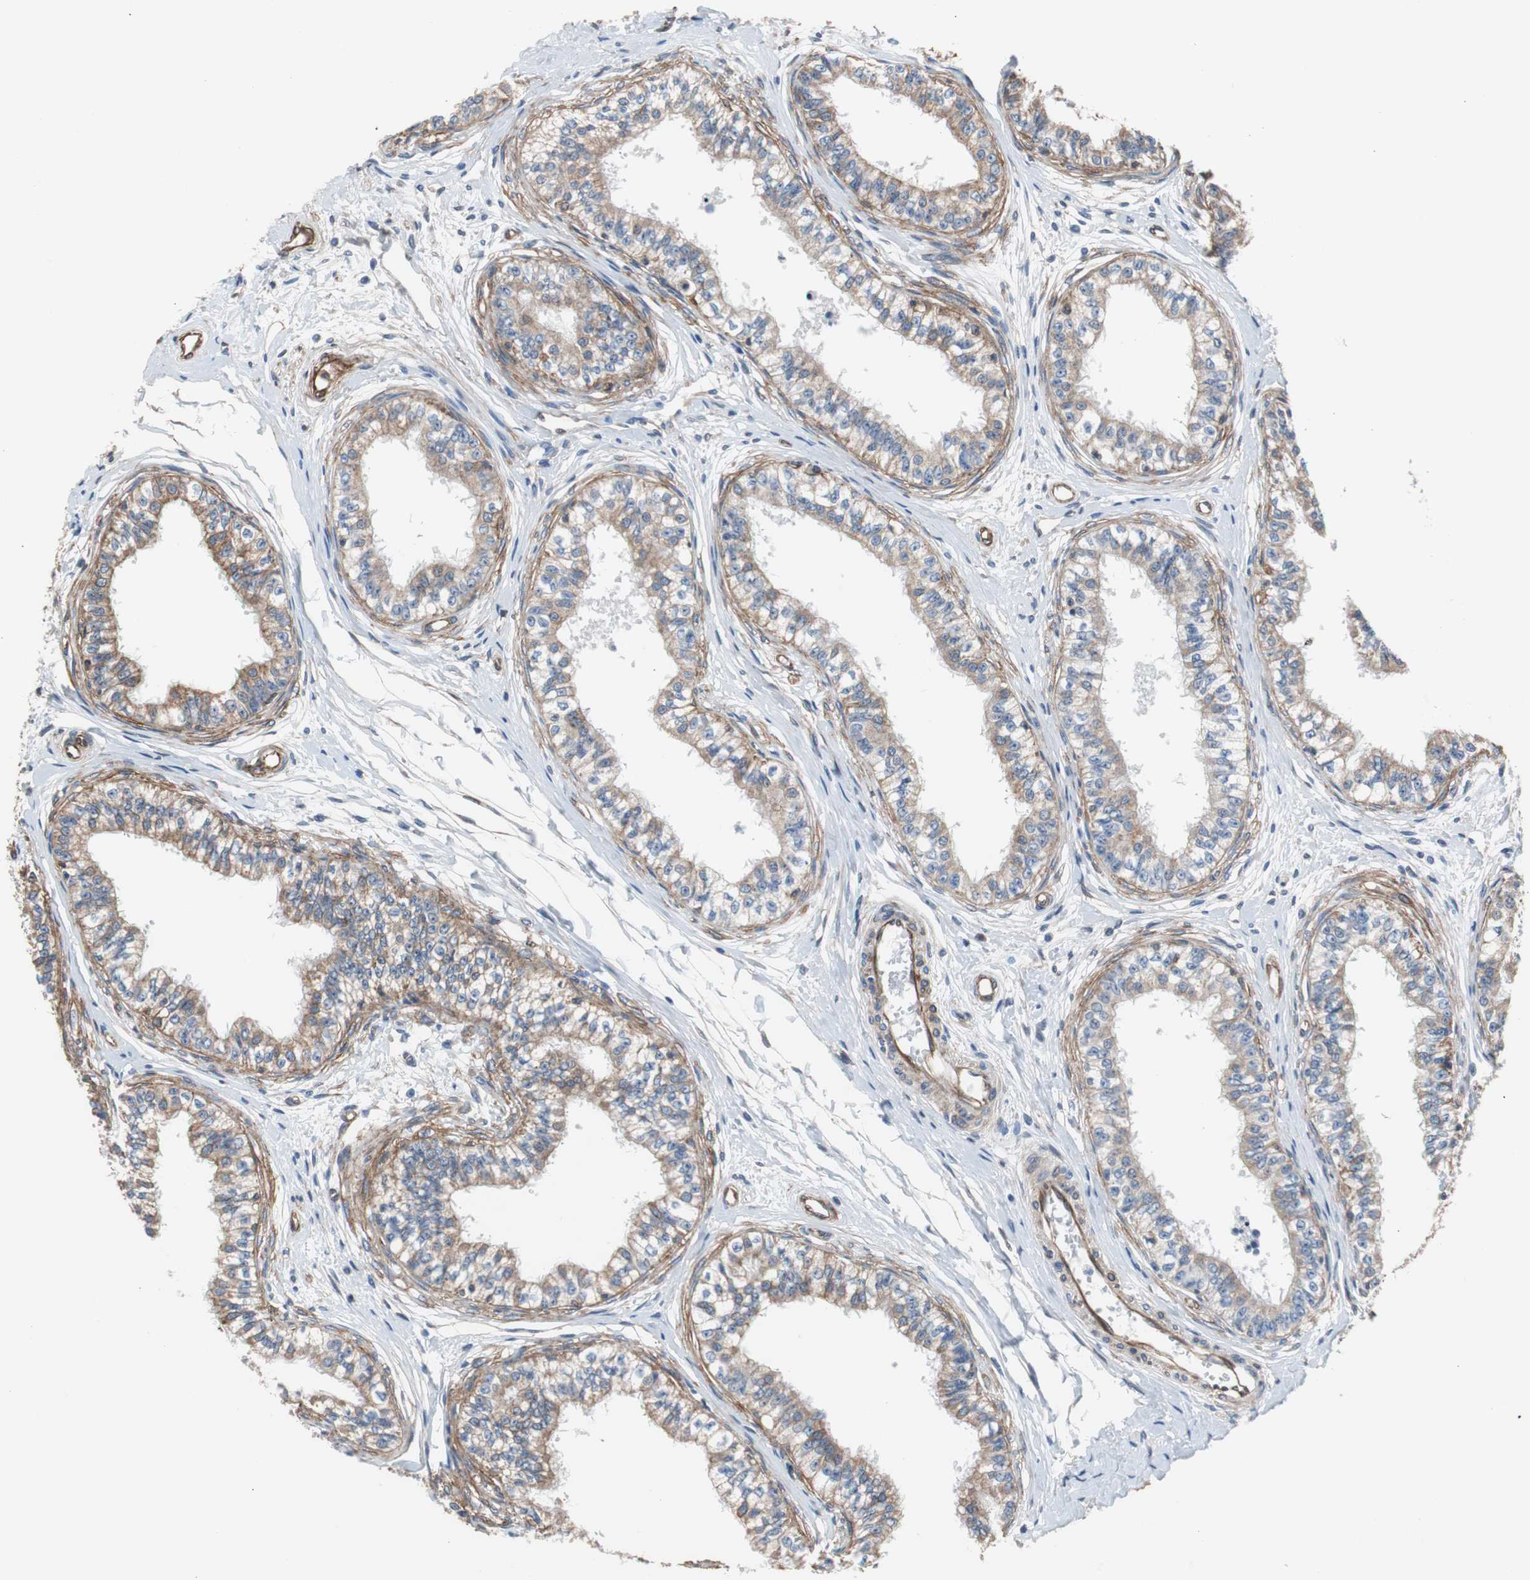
{"staining": {"intensity": "moderate", "quantity": ">75%", "location": "cytoplasmic/membranous"}, "tissue": "epididymis", "cell_type": "Glandular cells", "image_type": "normal", "snomed": [{"axis": "morphology", "description": "Normal tissue, NOS"}, {"axis": "morphology", "description": "Adenocarcinoma, metastatic, NOS"}, {"axis": "topography", "description": "Testis"}, {"axis": "topography", "description": "Epididymis"}], "caption": "IHC histopathology image of unremarkable epididymis: human epididymis stained using immunohistochemistry (IHC) demonstrates medium levels of moderate protein expression localized specifically in the cytoplasmic/membranous of glandular cells, appearing as a cytoplasmic/membranous brown color.", "gene": "KIF3B", "patient": {"sex": "male", "age": 26}}